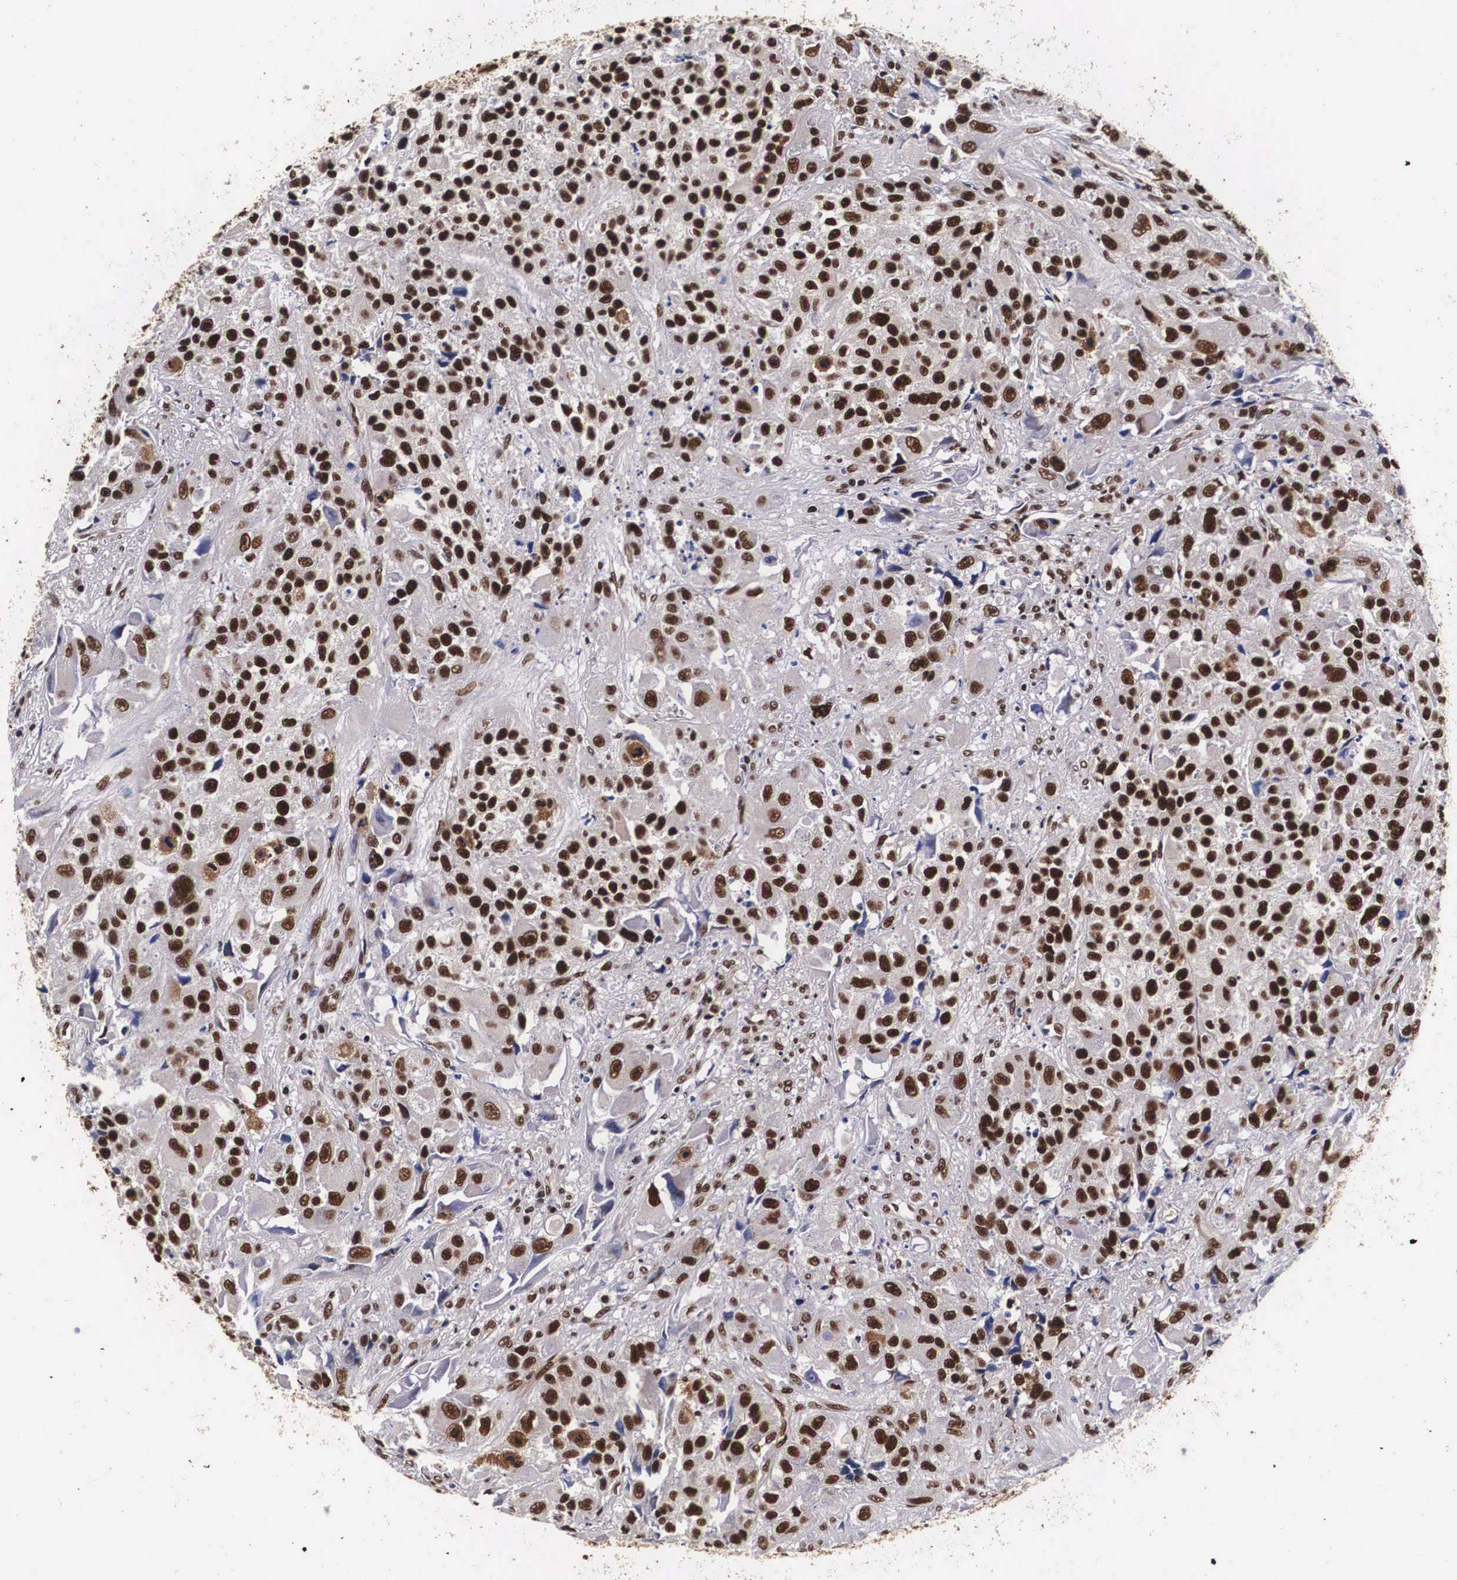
{"staining": {"intensity": "strong", "quantity": ">75%", "location": "nuclear"}, "tissue": "urothelial cancer", "cell_type": "Tumor cells", "image_type": "cancer", "snomed": [{"axis": "morphology", "description": "Urothelial carcinoma, High grade"}, {"axis": "topography", "description": "Urinary bladder"}], "caption": "Immunohistochemistry of human urothelial carcinoma (high-grade) reveals high levels of strong nuclear staining in approximately >75% of tumor cells.", "gene": "PABPN1", "patient": {"sex": "female", "age": 81}}